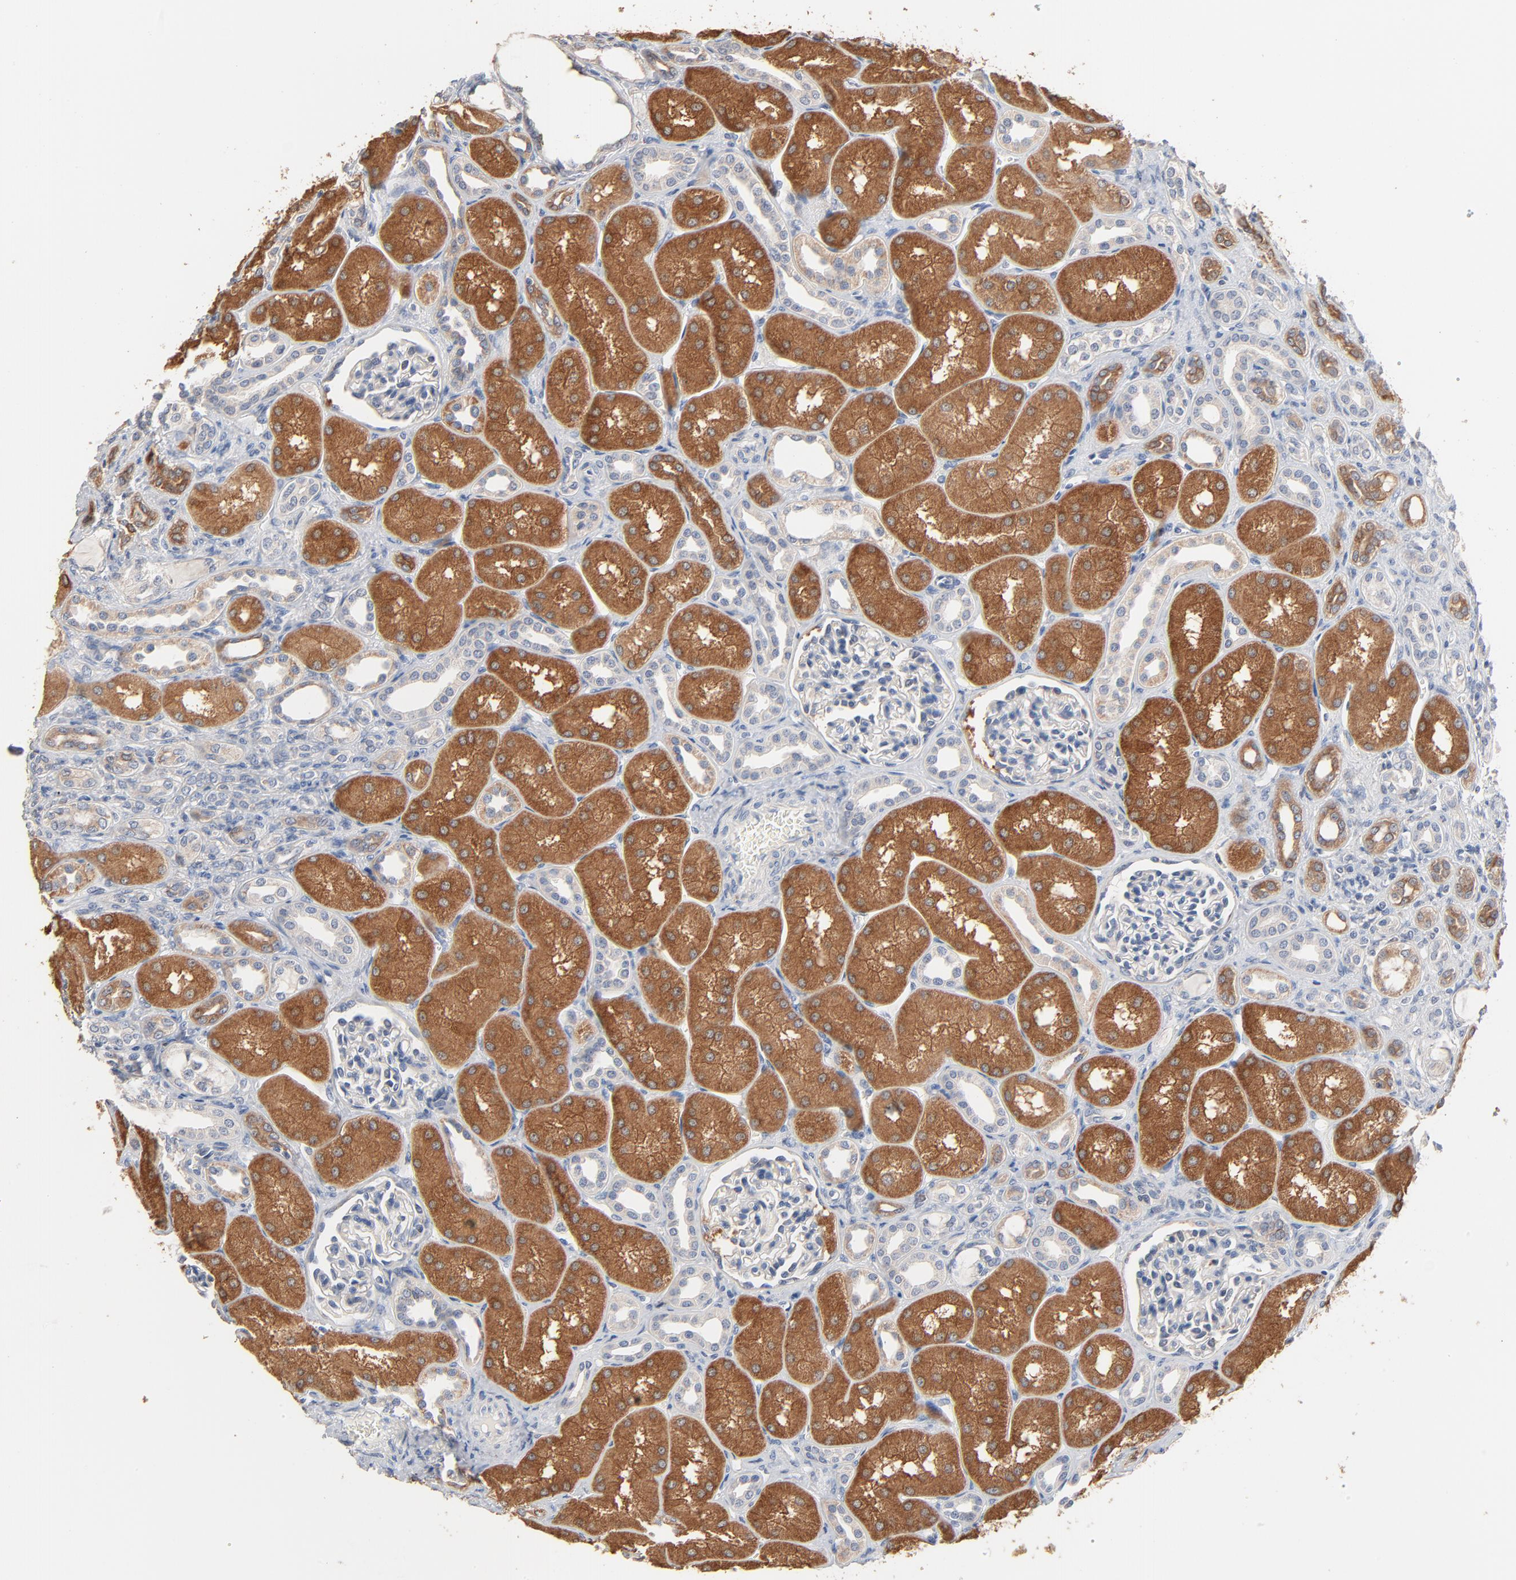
{"staining": {"intensity": "negative", "quantity": "none", "location": "none"}, "tissue": "kidney", "cell_type": "Cells in glomeruli", "image_type": "normal", "snomed": [{"axis": "morphology", "description": "Normal tissue, NOS"}, {"axis": "topography", "description": "Kidney"}], "caption": "Cells in glomeruli show no significant positivity in unremarkable kidney. (DAB (3,3'-diaminobenzidine) immunohistochemistry, high magnification).", "gene": "ZDHHC8", "patient": {"sex": "male", "age": 7}}